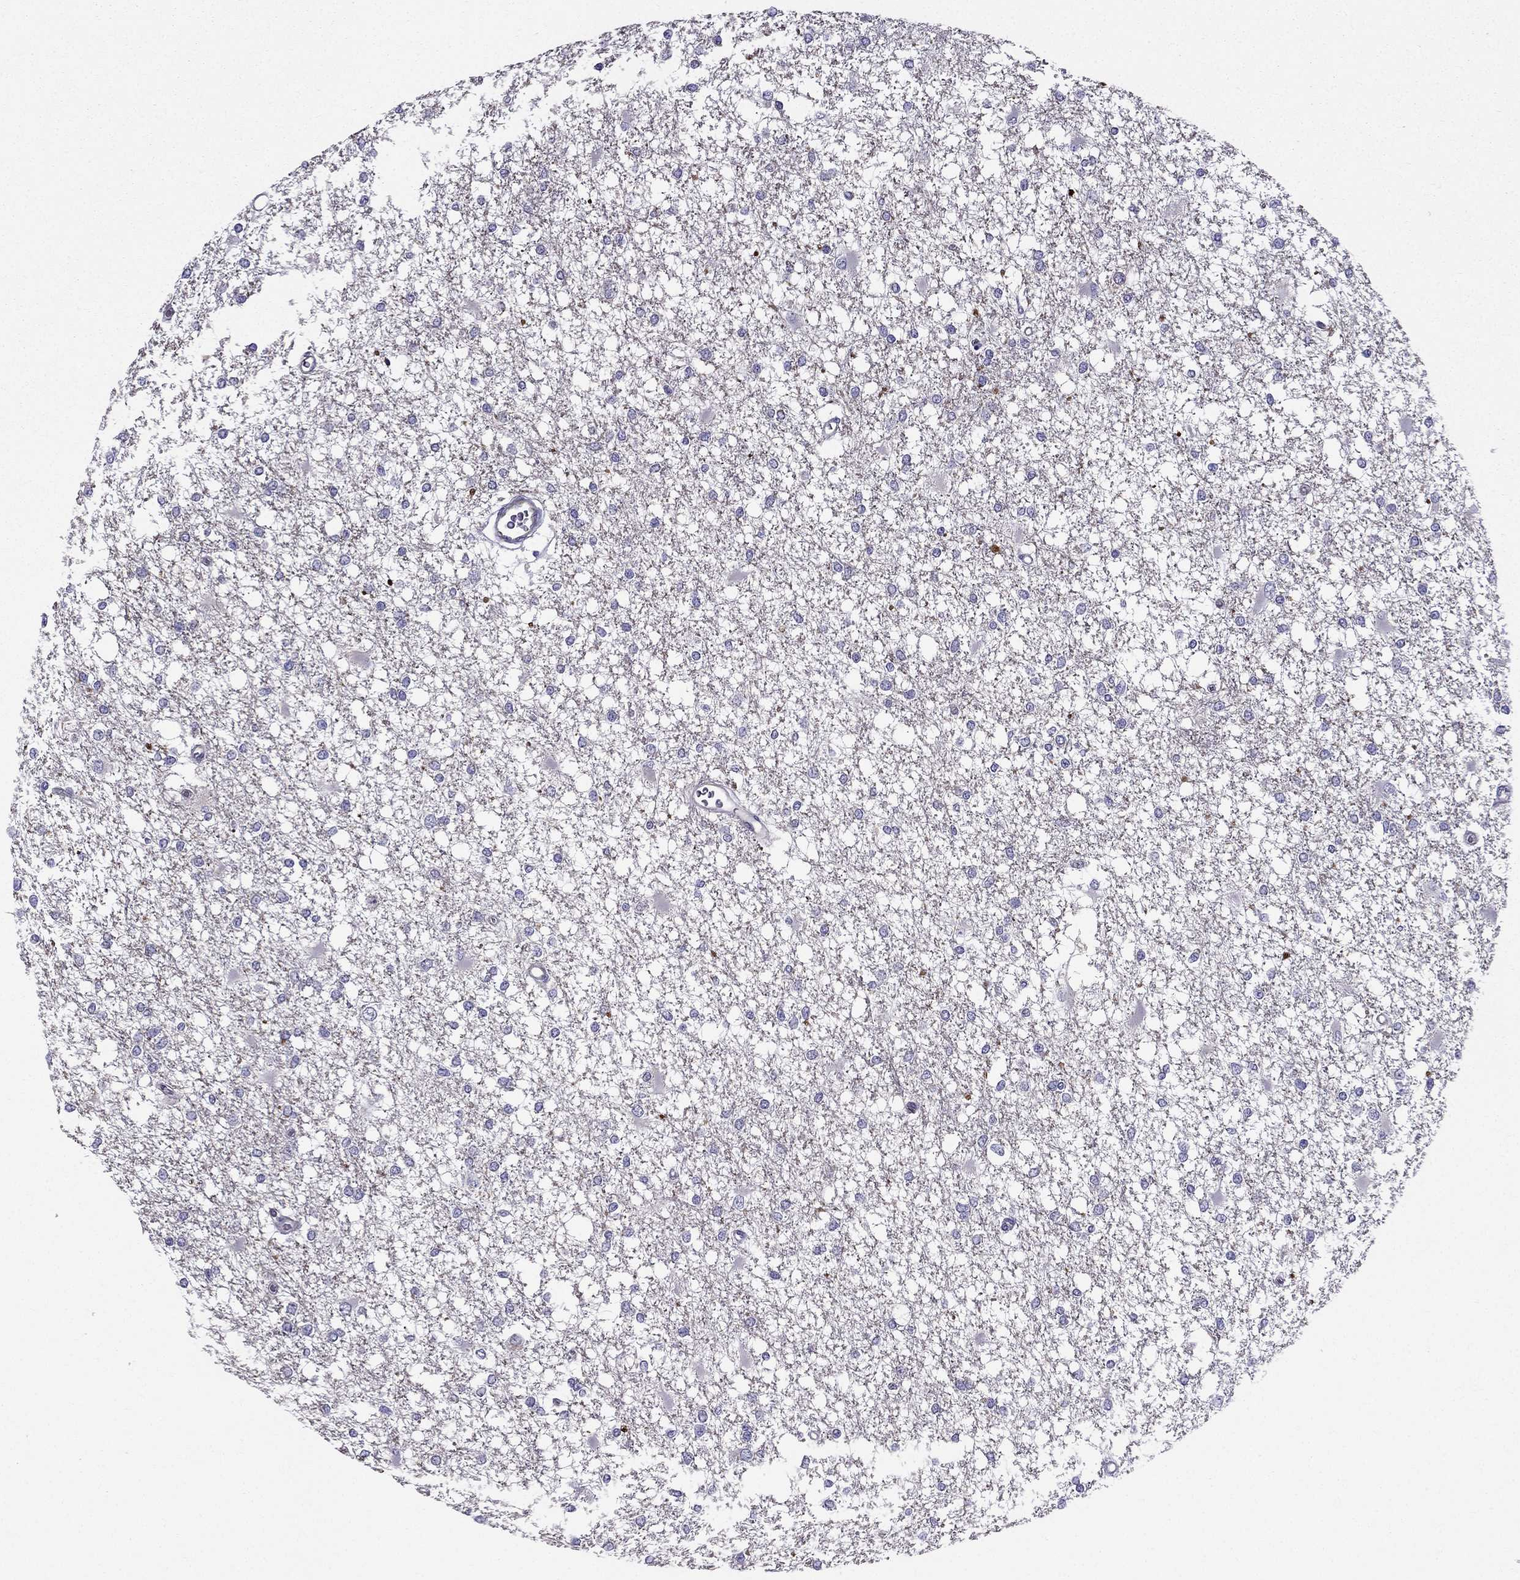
{"staining": {"intensity": "negative", "quantity": "none", "location": "none"}, "tissue": "glioma", "cell_type": "Tumor cells", "image_type": "cancer", "snomed": [{"axis": "morphology", "description": "Glioma, malignant, High grade"}, {"axis": "topography", "description": "Cerebral cortex"}], "caption": "Protein analysis of malignant glioma (high-grade) shows no significant positivity in tumor cells.", "gene": "AAK1", "patient": {"sex": "male", "age": 79}}